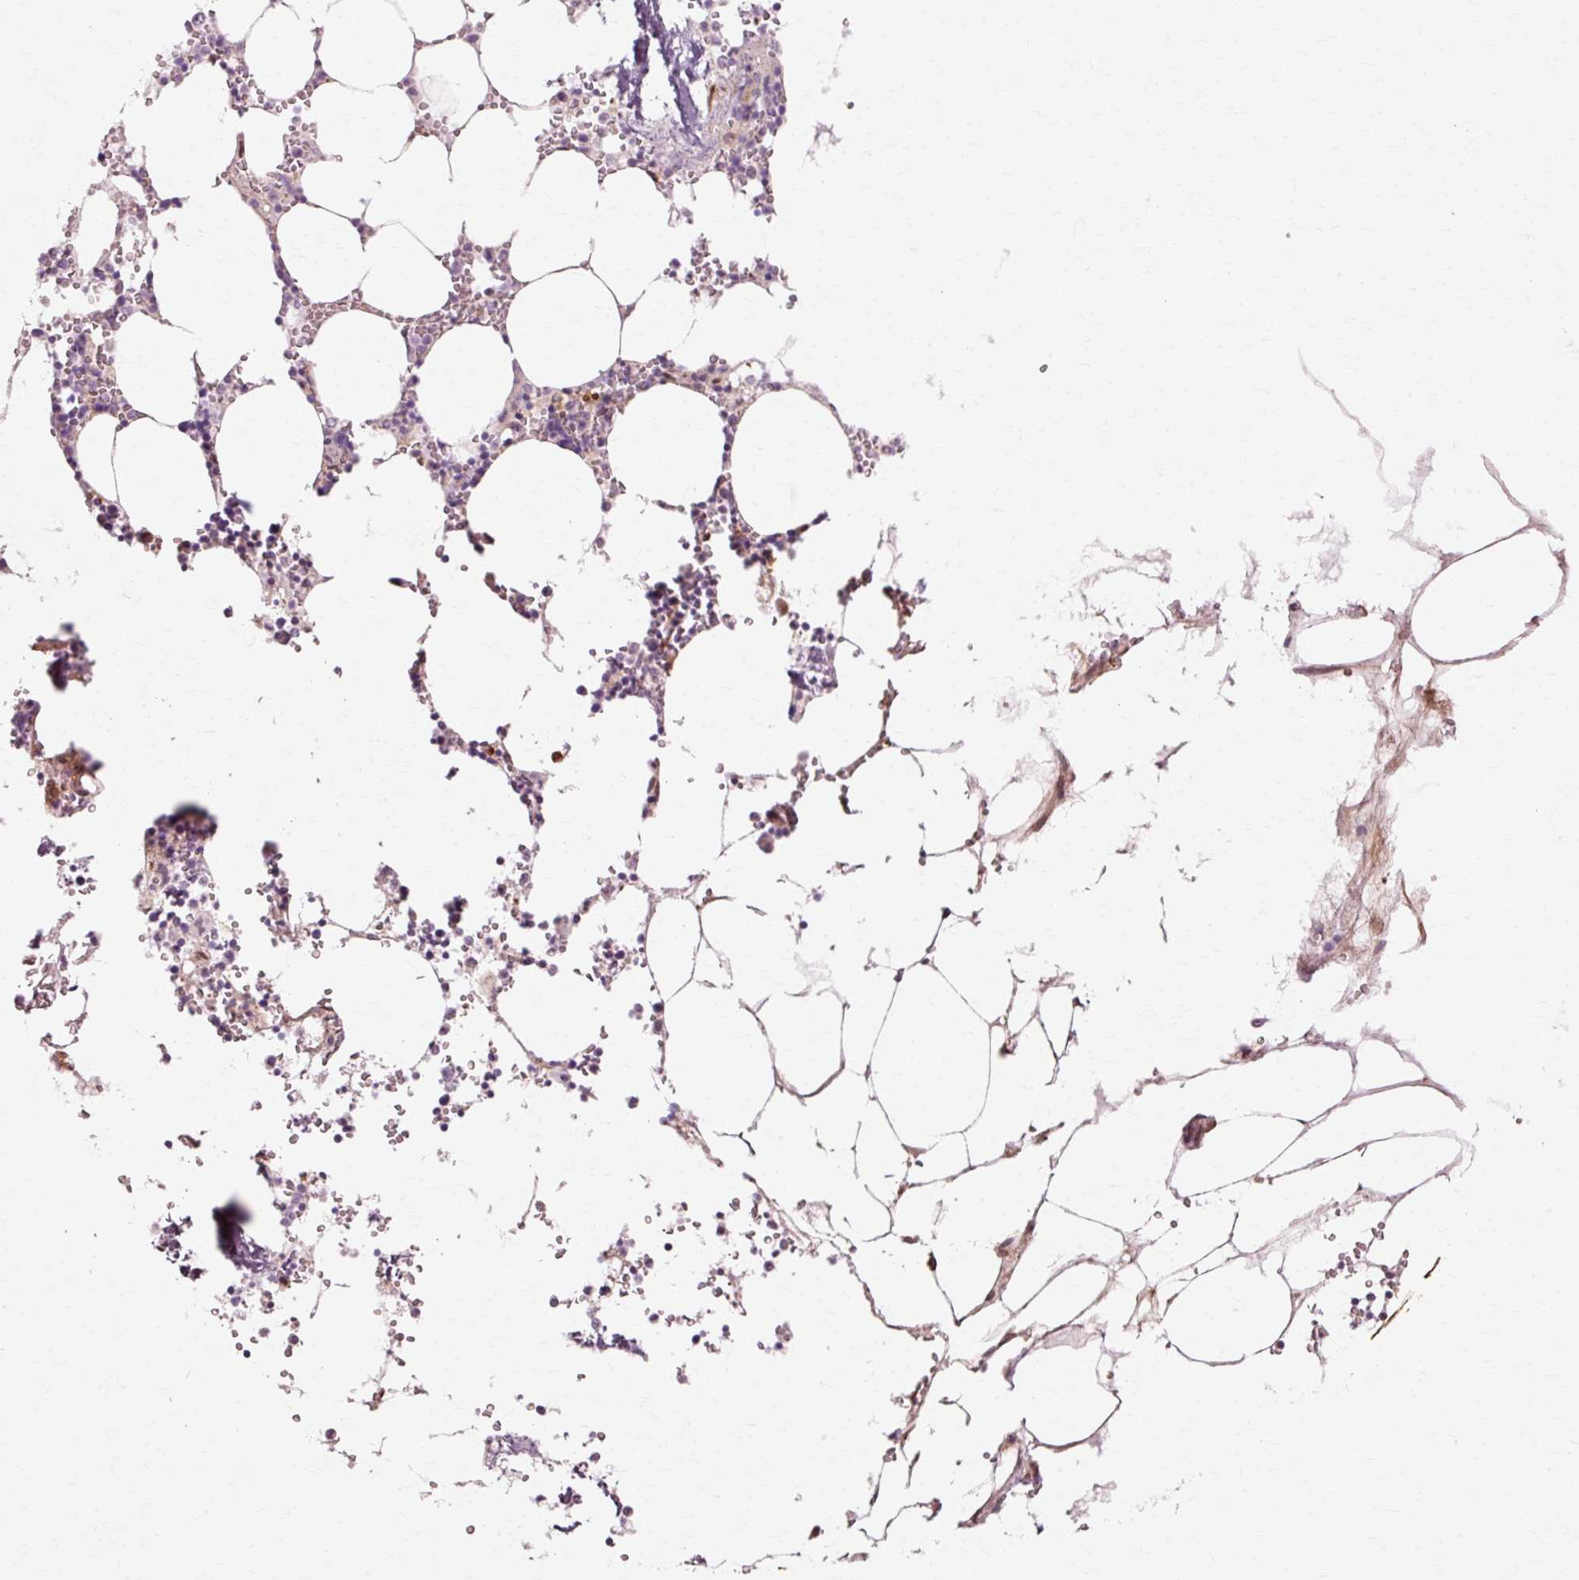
{"staining": {"intensity": "strong", "quantity": "<25%", "location": "cytoplasmic/membranous,nuclear"}, "tissue": "bone marrow", "cell_type": "Hematopoietic cells", "image_type": "normal", "snomed": [{"axis": "morphology", "description": "Normal tissue, NOS"}, {"axis": "topography", "description": "Bone marrow"}], "caption": "There is medium levels of strong cytoplasmic/membranous,nuclear staining in hematopoietic cells of normal bone marrow, as demonstrated by immunohistochemical staining (brown color).", "gene": "RANBP2", "patient": {"sex": "male", "age": 54}}